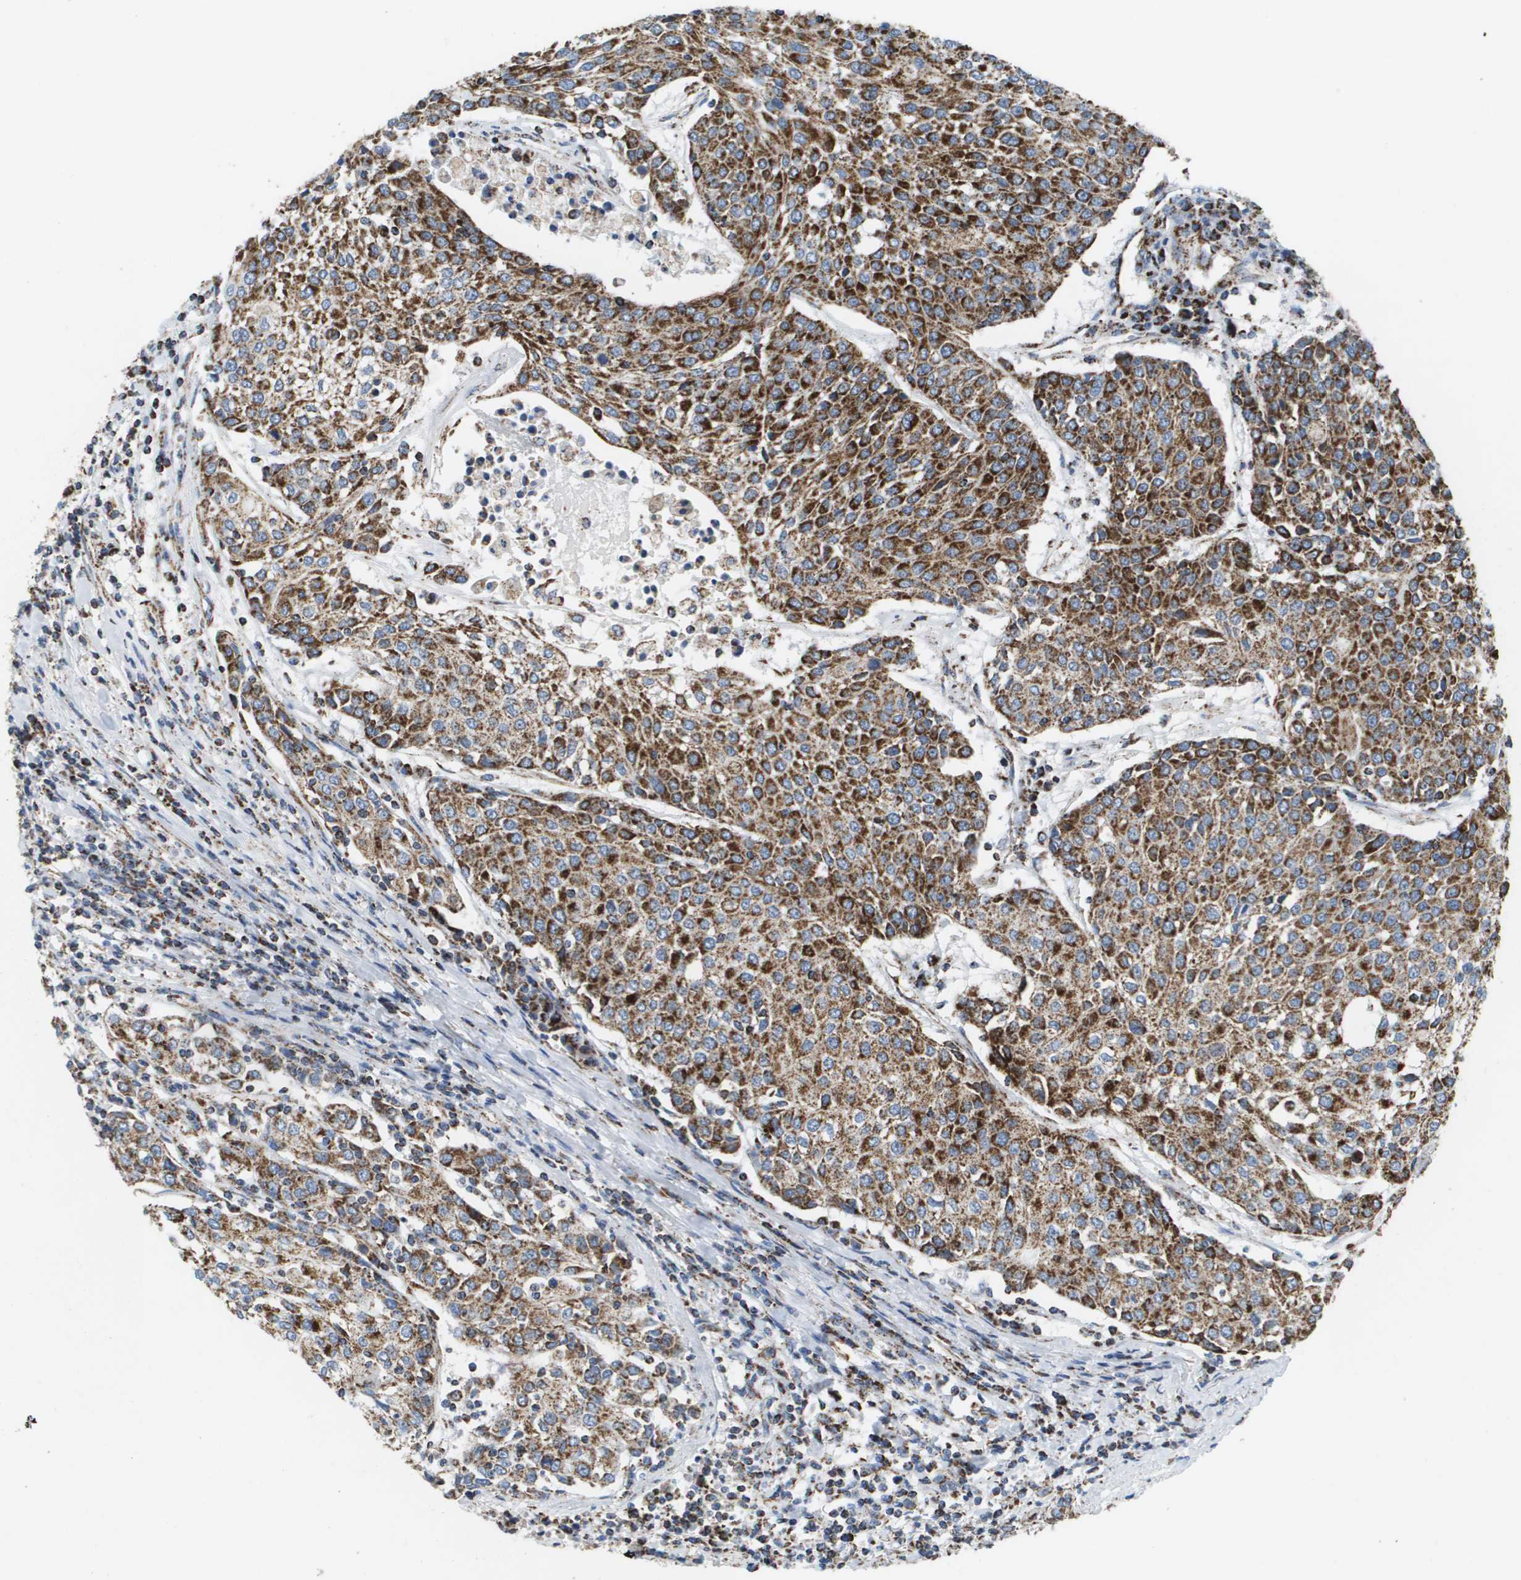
{"staining": {"intensity": "strong", "quantity": ">75%", "location": "cytoplasmic/membranous"}, "tissue": "urothelial cancer", "cell_type": "Tumor cells", "image_type": "cancer", "snomed": [{"axis": "morphology", "description": "Urothelial carcinoma, High grade"}, {"axis": "topography", "description": "Urinary bladder"}], "caption": "A photomicrograph showing strong cytoplasmic/membranous positivity in about >75% of tumor cells in urothelial carcinoma (high-grade), as visualized by brown immunohistochemical staining.", "gene": "ATP5F1B", "patient": {"sex": "female", "age": 85}}